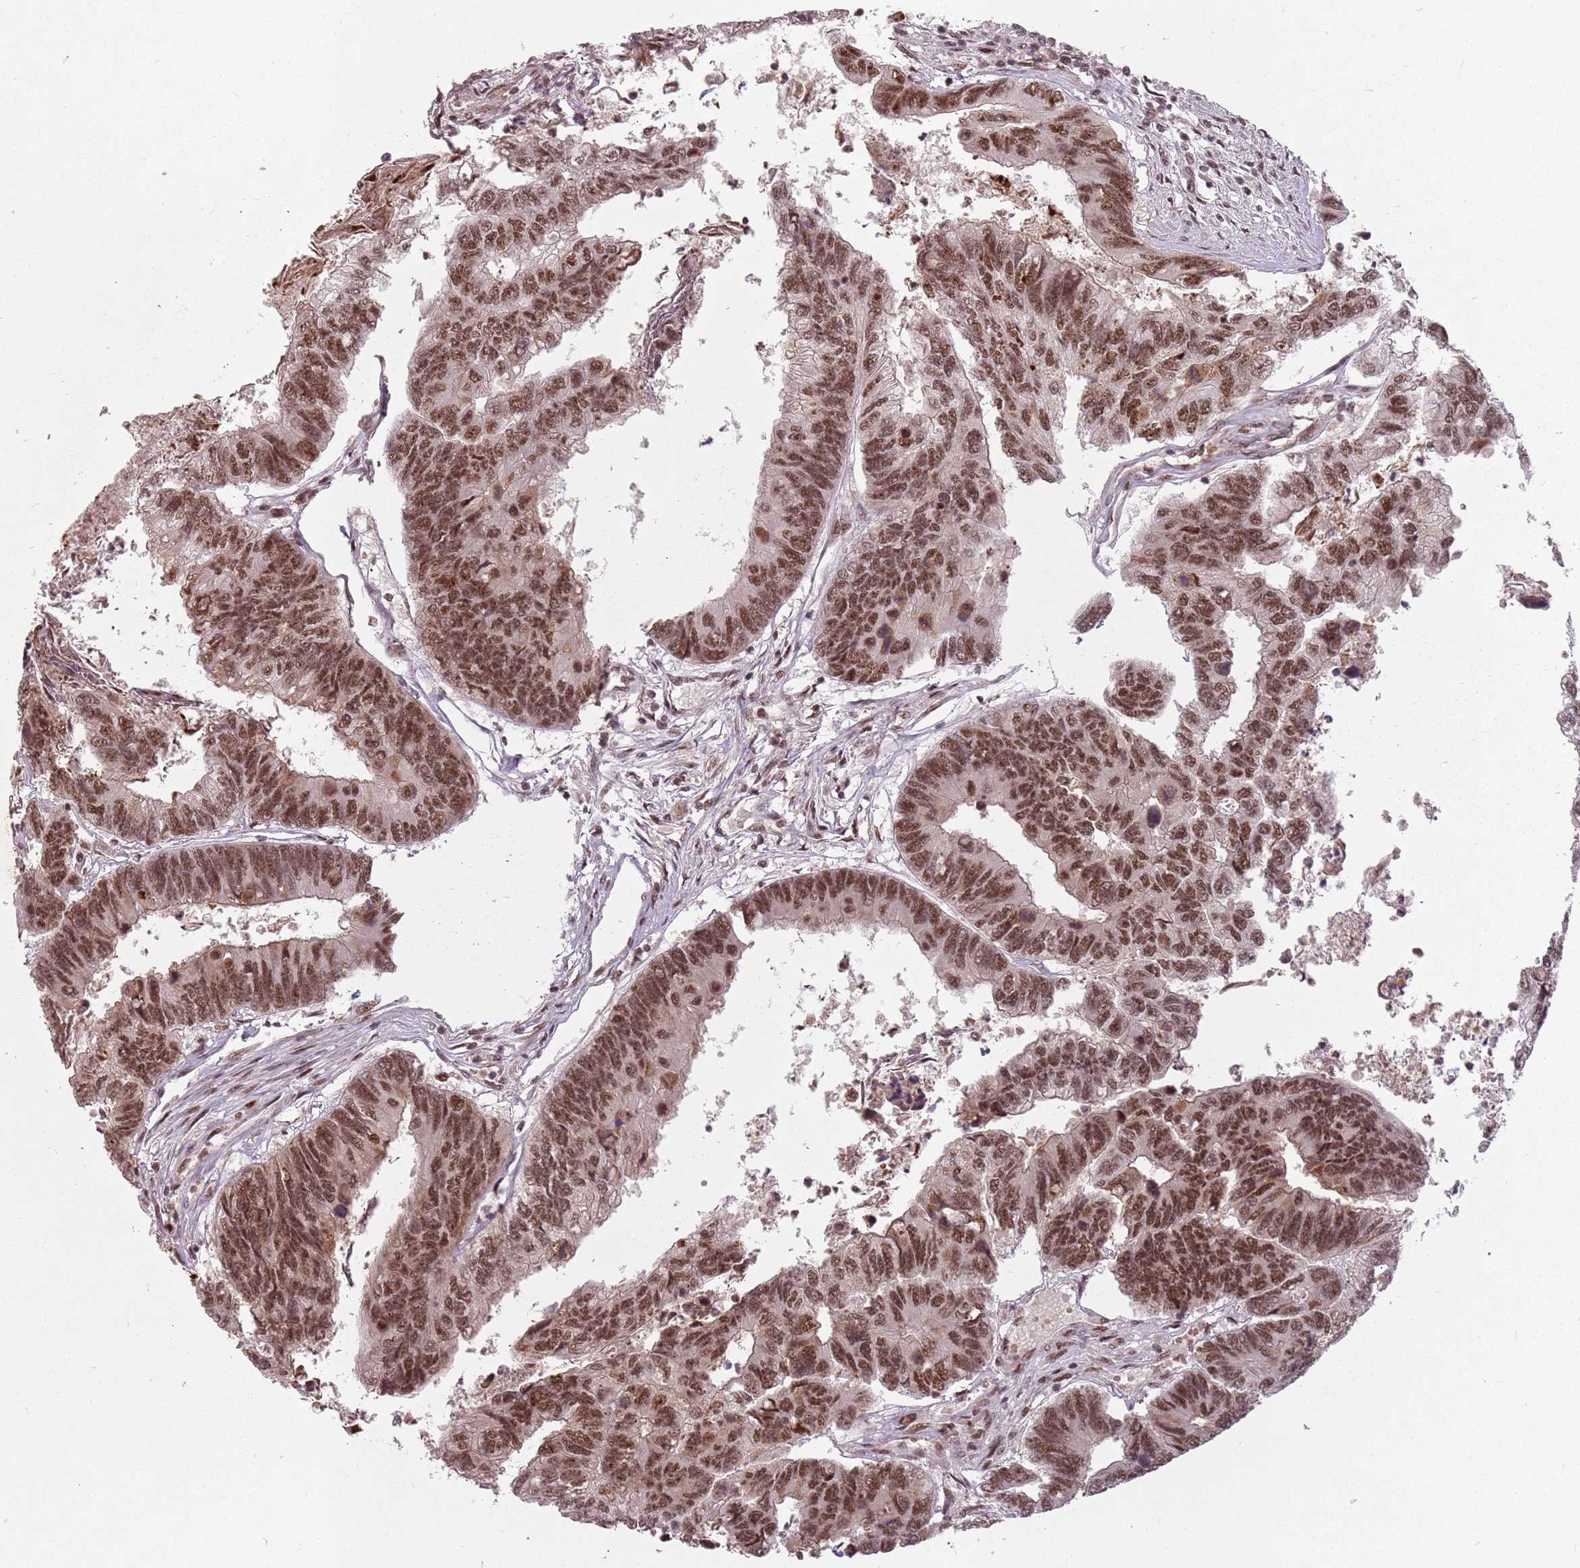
{"staining": {"intensity": "moderate", "quantity": ">75%", "location": "nuclear"}, "tissue": "colorectal cancer", "cell_type": "Tumor cells", "image_type": "cancer", "snomed": [{"axis": "morphology", "description": "Adenocarcinoma, NOS"}, {"axis": "topography", "description": "Colon"}], "caption": "Brown immunohistochemical staining in adenocarcinoma (colorectal) demonstrates moderate nuclear staining in approximately >75% of tumor cells.", "gene": "NCBP1", "patient": {"sex": "female", "age": 67}}